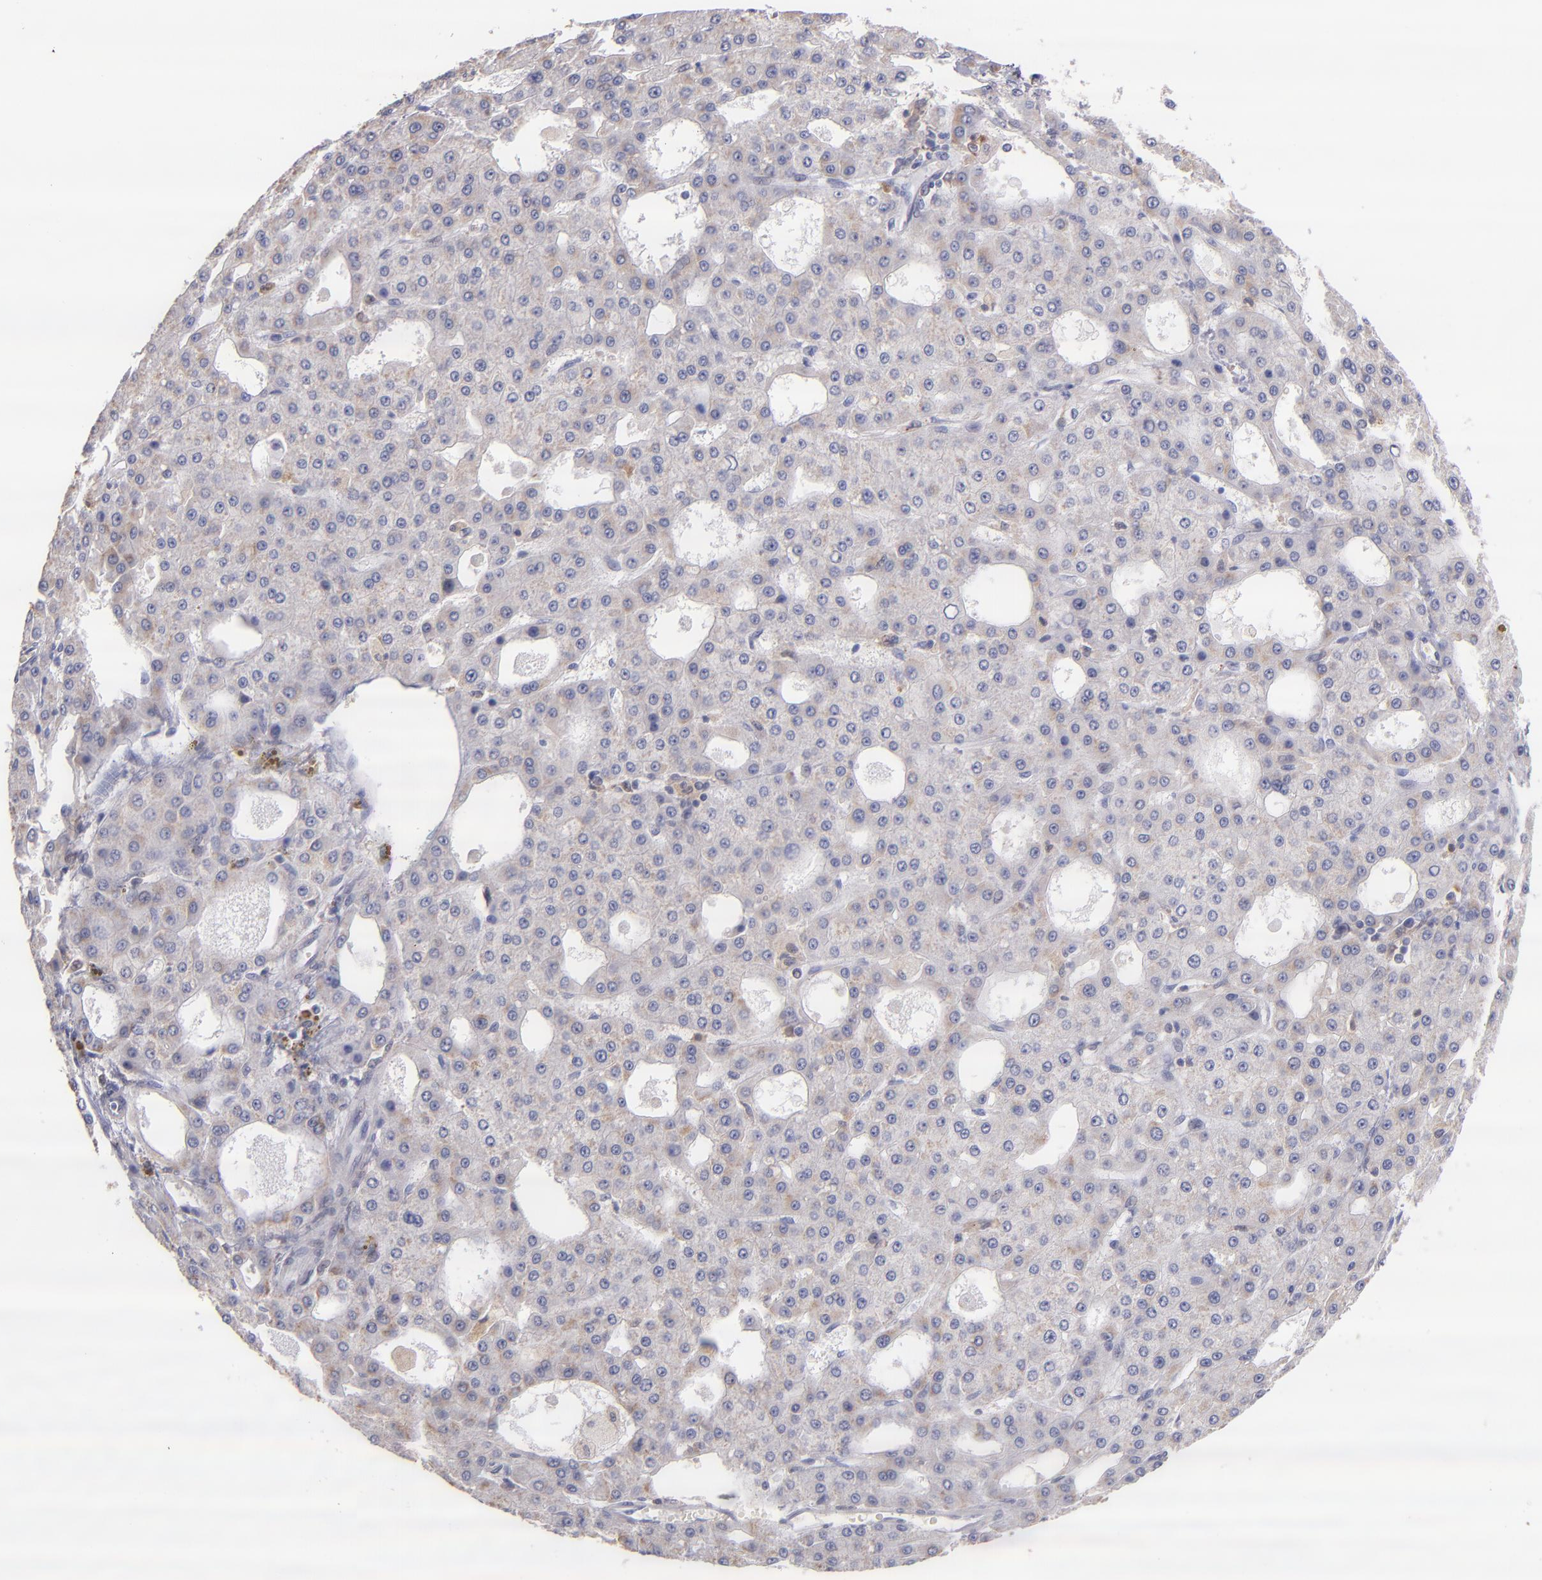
{"staining": {"intensity": "negative", "quantity": "none", "location": "none"}, "tissue": "liver cancer", "cell_type": "Tumor cells", "image_type": "cancer", "snomed": [{"axis": "morphology", "description": "Carcinoma, Hepatocellular, NOS"}, {"axis": "topography", "description": "Liver"}], "caption": "Immunohistochemistry of human hepatocellular carcinoma (liver) displays no staining in tumor cells.", "gene": "PRKCD", "patient": {"sex": "male", "age": 47}}